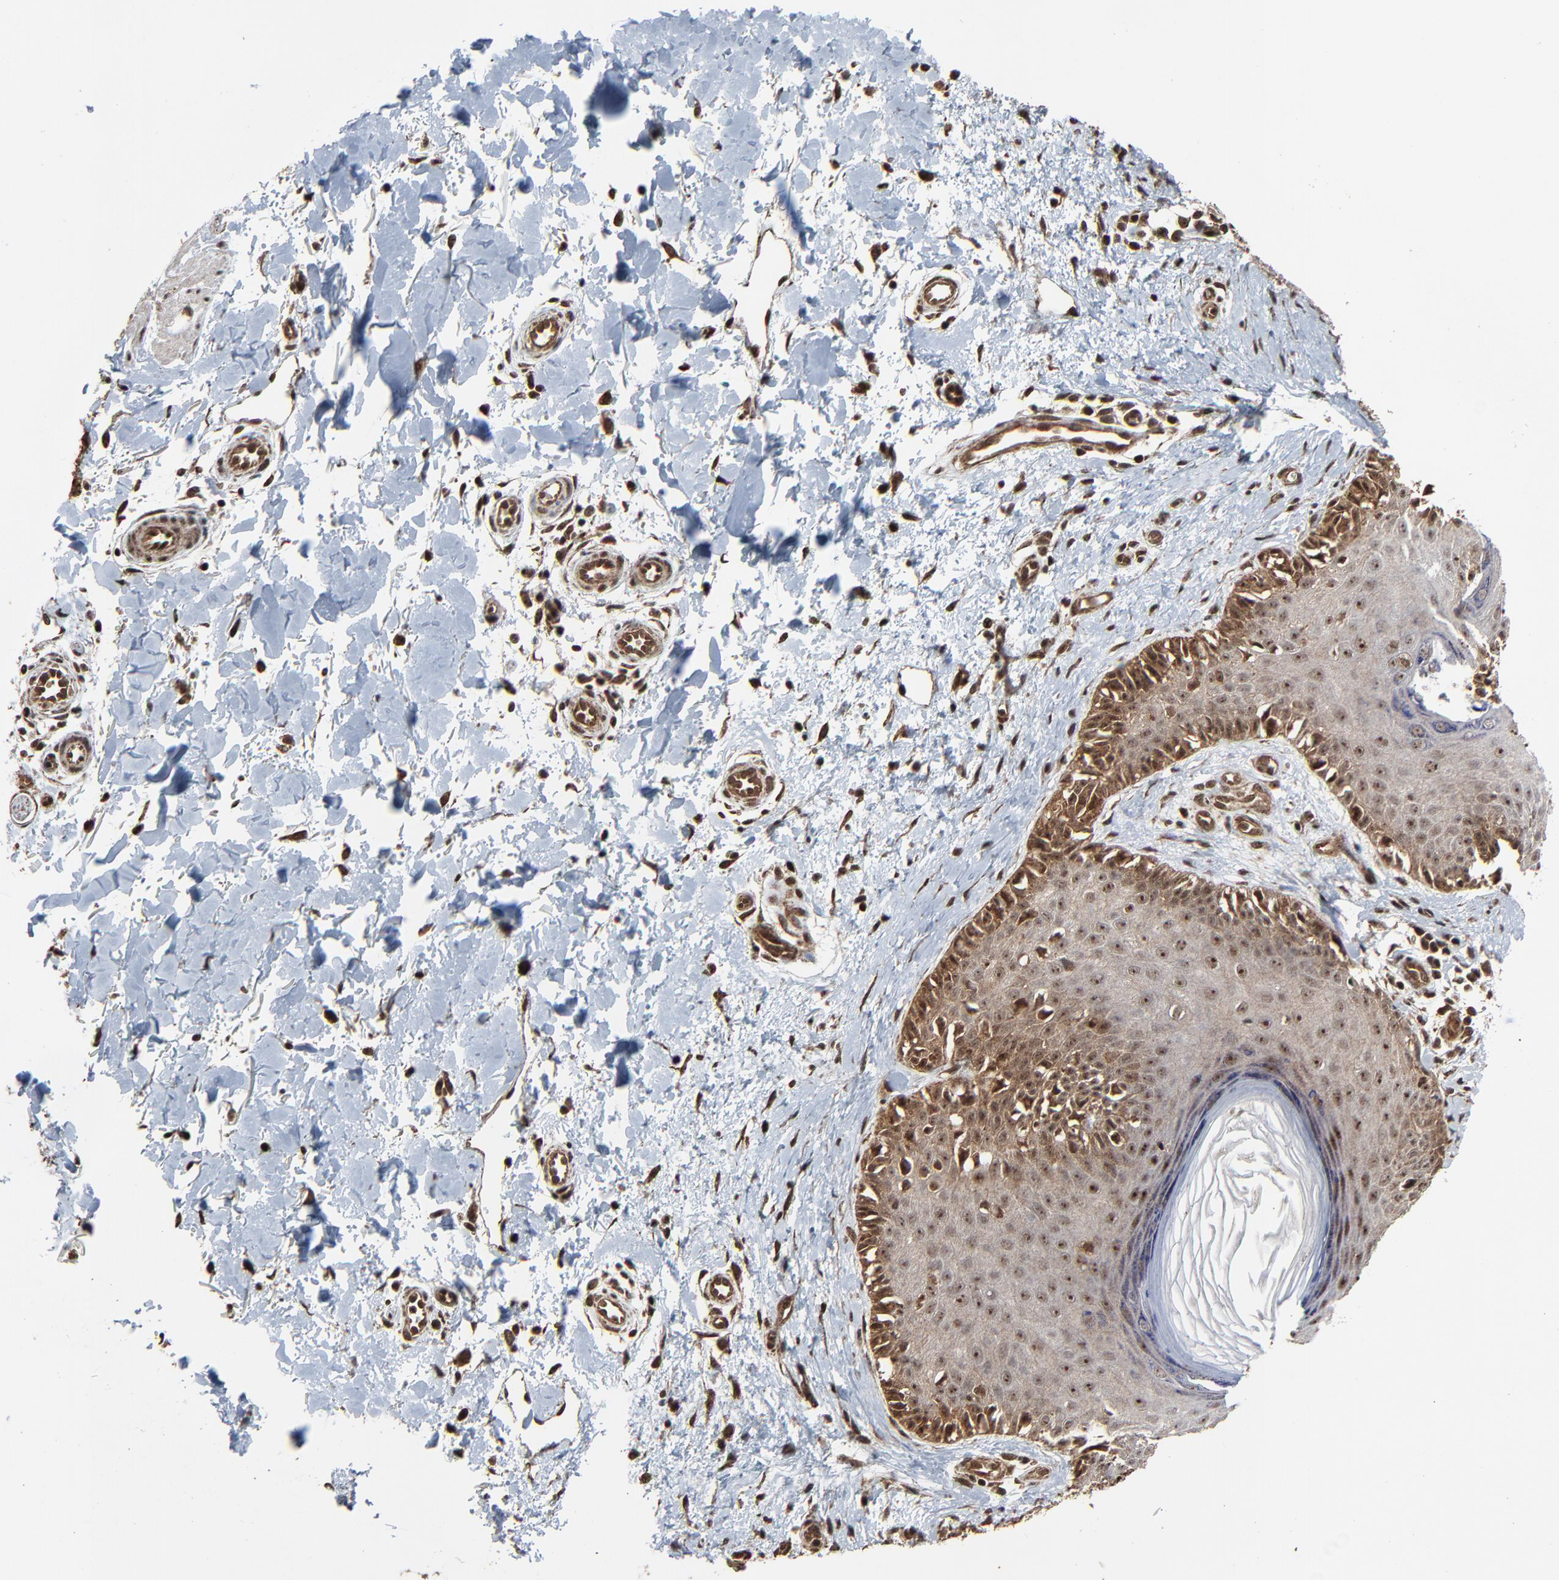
{"staining": {"intensity": "moderate", "quantity": ">75%", "location": "cytoplasmic/membranous,nuclear"}, "tissue": "melanoma", "cell_type": "Tumor cells", "image_type": "cancer", "snomed": [{"axis": "morphology", "description": "Normal tissue, NOS"}, {"axis": "morphology", "description": "Malignant melanoma, NOS"}, {"axis": "topography", "description": "Skin"}], "caption": "Immunohistochemical staining of malignant melanoma shows moderate cytoplasmic/membranous and nuclear protein positivity in about >75% of tumor cells. Immunohistochemistry (ihc) stains the protein of interest in brown and the nuclei are stained blue.", "gene": "RHOJ", "patient": {"sex": "male", "age": 83}}